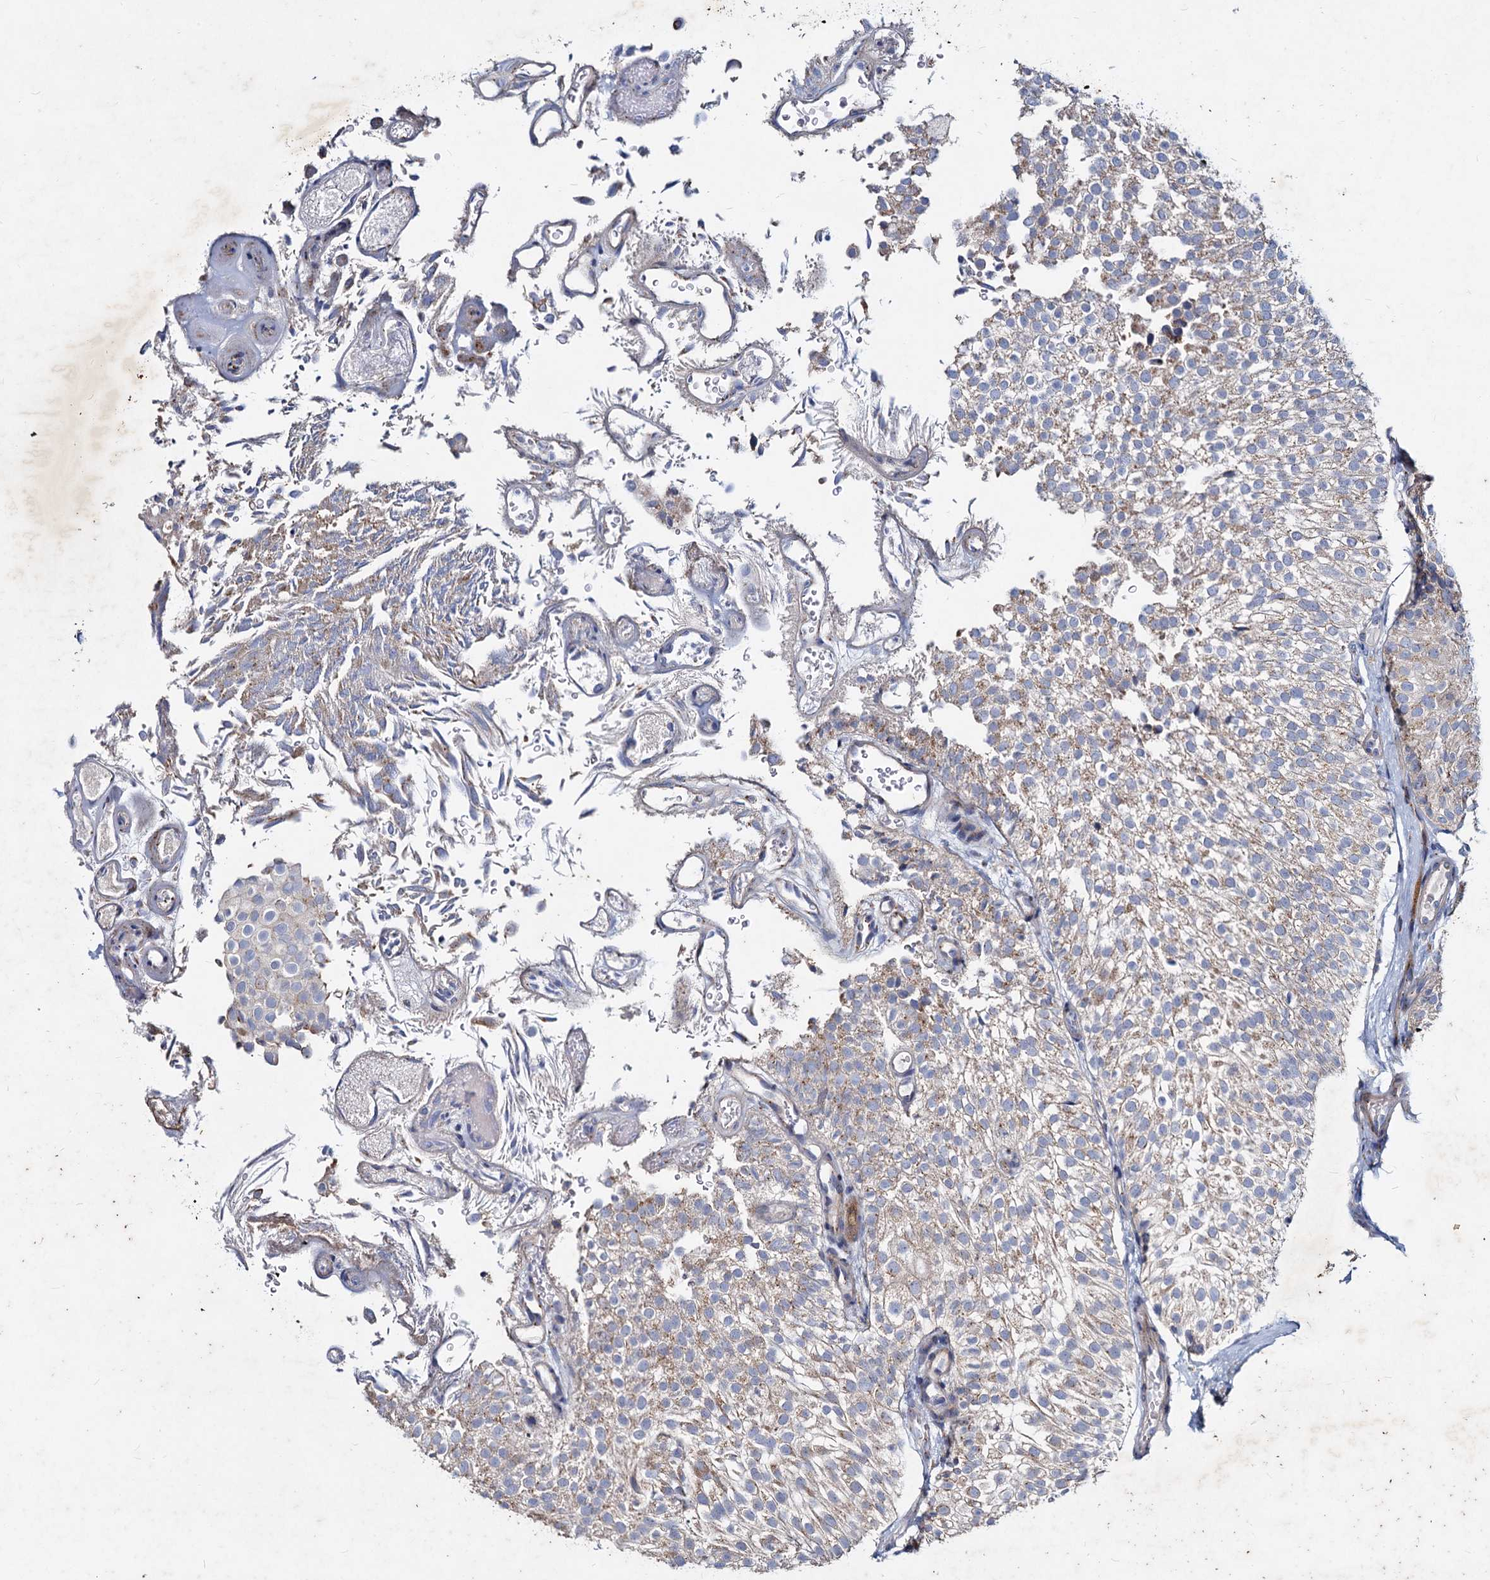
{"staining": {"intensity": "weak", "quantity": "<25%", "location": "cytoplasmic/membranous"}, "tissue": "urothelial cancer", "cell_type": "Tumor cells", "image_type": "cancer", "snomed": [{"axis": "morphology", "description": "Urothelial carcinoma, Low grade"}, {"axis": "topography", "description": "Urinary bladder"}], "caption": "Human urothelial cancer stained for a protein using immunohistochemistry (IHC) displays no staining in tumor cells.", "gene": "AGBL4", "patient": {"sex": "male", "age": 78}}